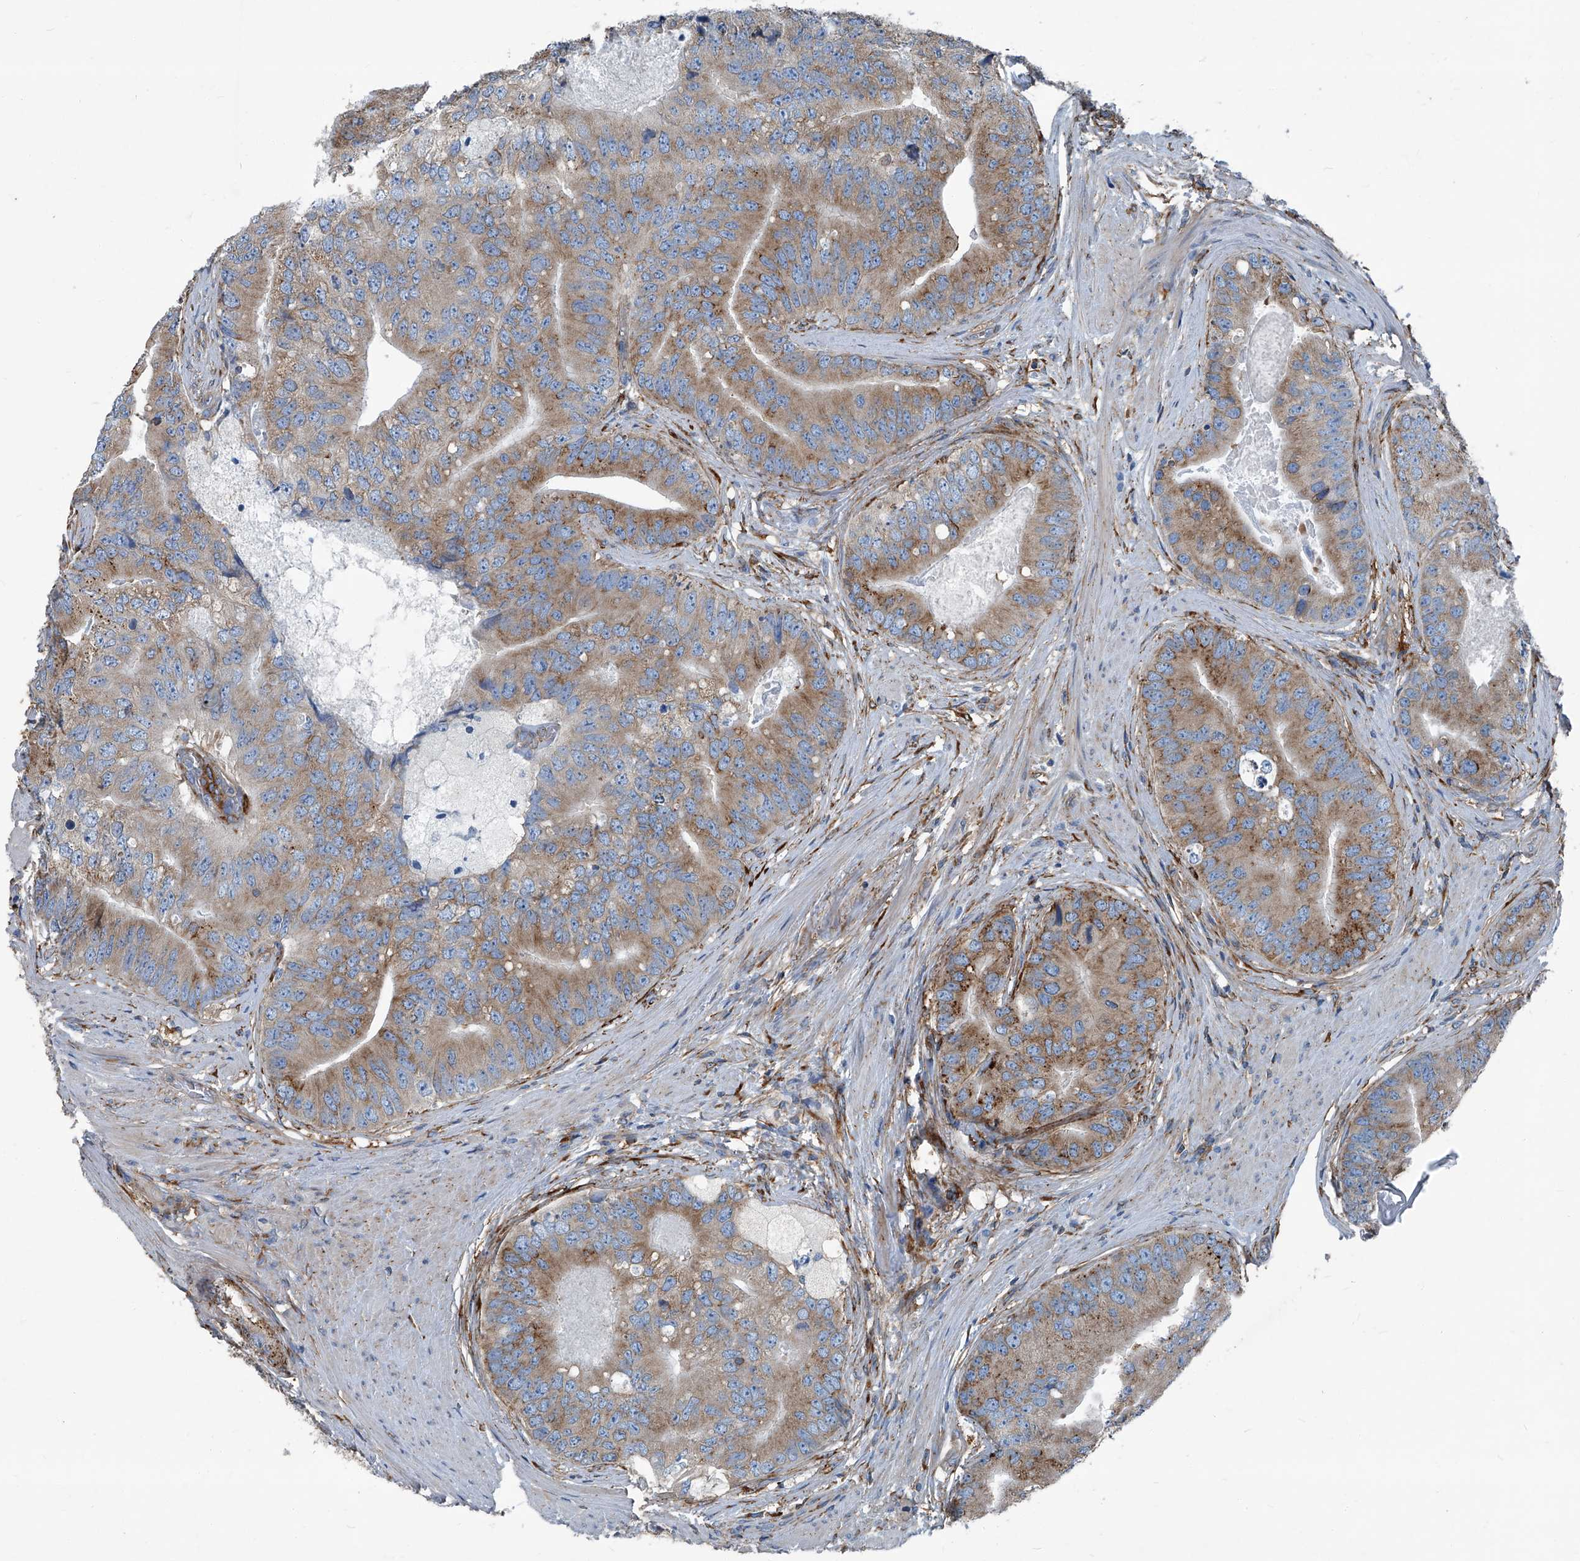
{"staining": {"intensity": "moderate", "quantity": ">75%", "location": "cytoplasmic/membranous"}, "tissue": "prostate cancer", "cell_type": "Tumor cells", "image_type": "cancer", "snomed": [{"axis": "morphology", "description": "Adenocarcinoma, High grade"}, {"axis": "topography", "description": "Prostate"}], "caption": "Tumor cells demonstrate moderate cytoplasmic/membranous expression in about >75% of cells in high-grade adenocarcinoma (prostate).", "gene": "SEPTIN7", "patient": {"sex": "male", "age": 70}}